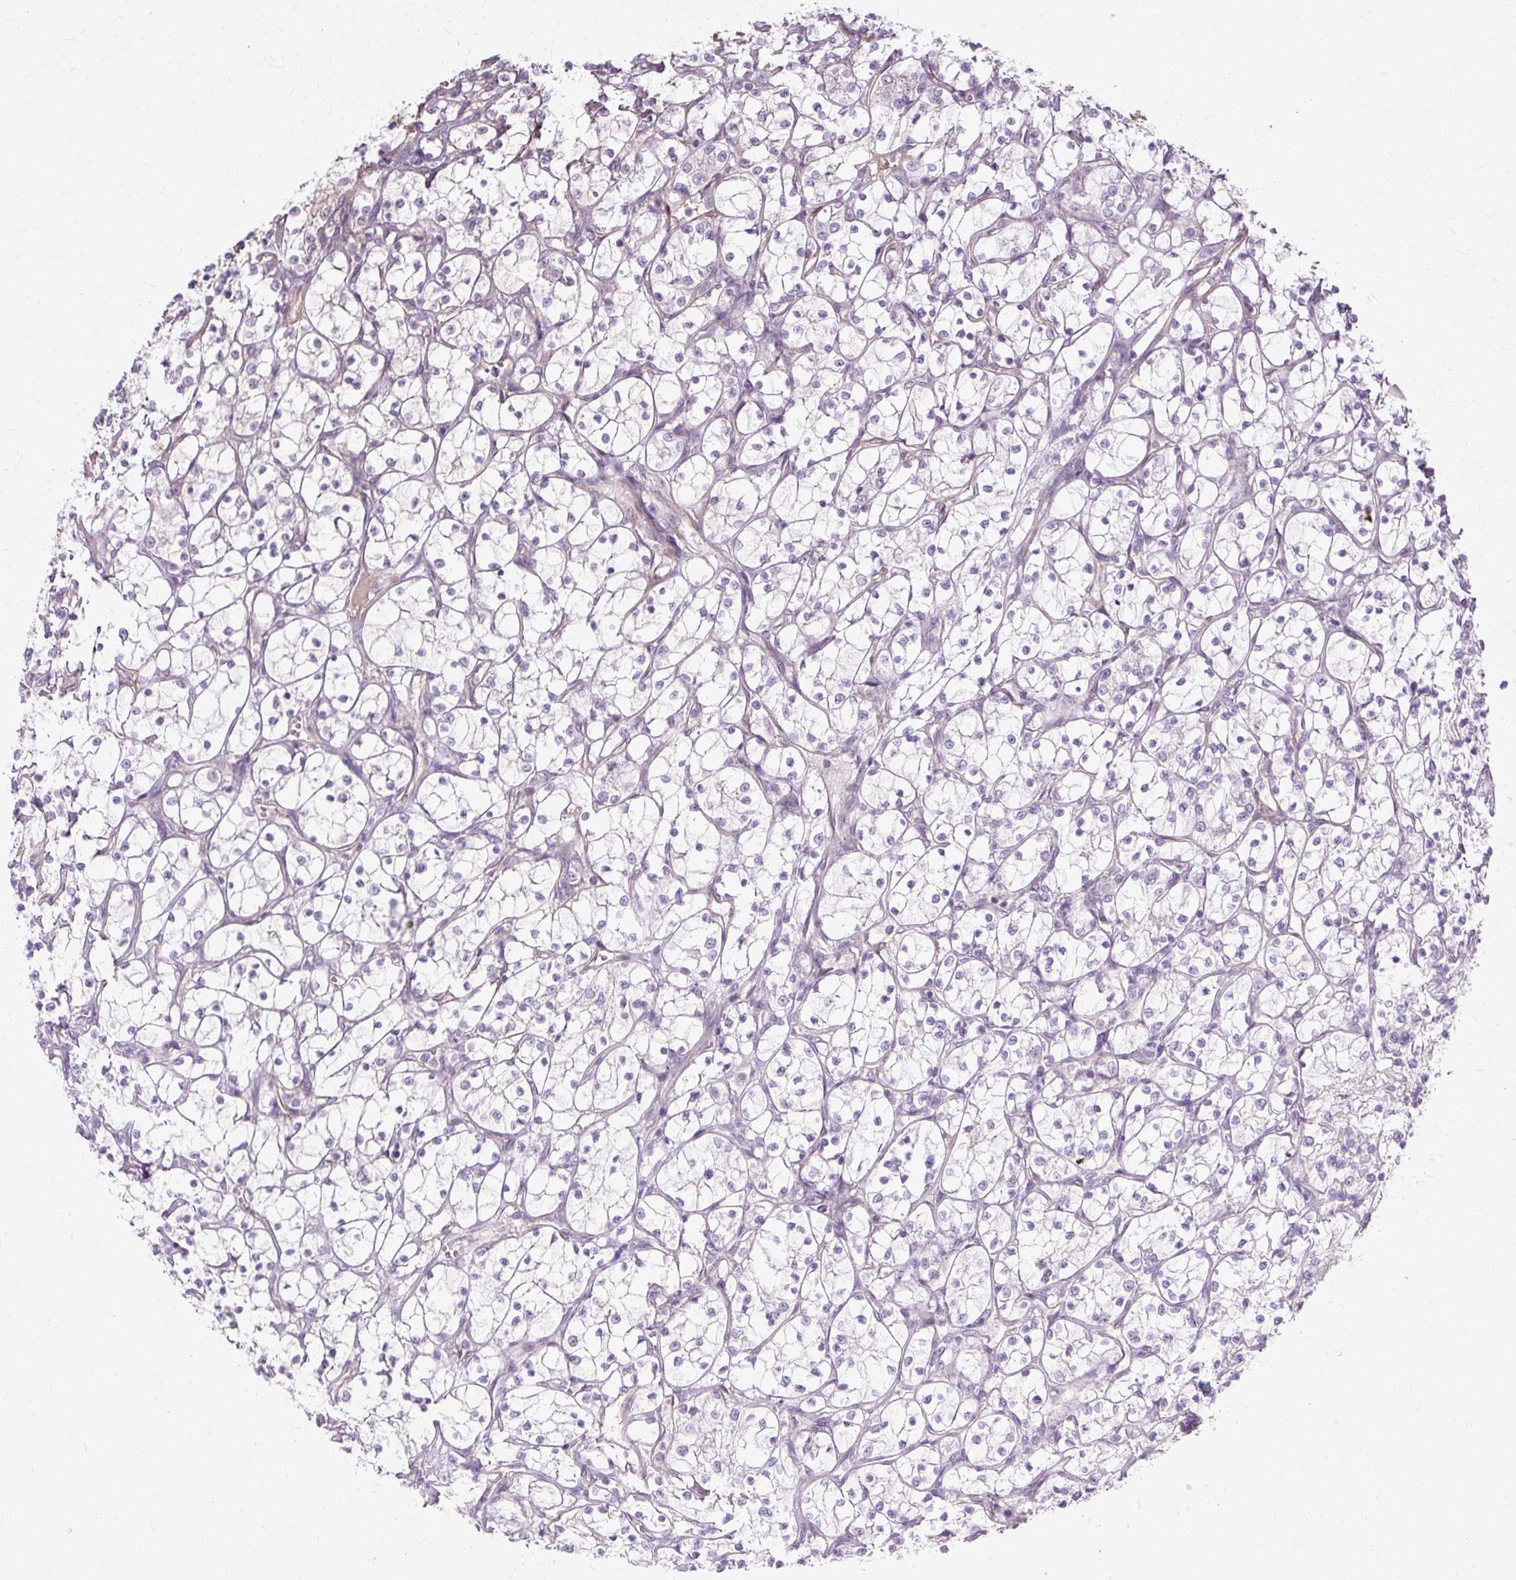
{"staining": {"intensity": "negative", "quantity": "none", "location": "none"}, "tissue": "renal cancer", "cell_type": "Tumor cells", "image_type": "cancer", "snomed": [{"axis": "morphology", "description": "Adenocarcinoma, NOS"}, {"axis": "topography", "description": "Kidney"}], "caption": "The photomicrograph shows no significant expression in tumor cells of renal cancer (adenocarcinoma). (DAB (3,3'-diaminobenzidine) immunohistochemistry (IHC) with hematoxylin counter stain).", "gene": "CNN3", "patient": {"sex": "female", "age": 69}}